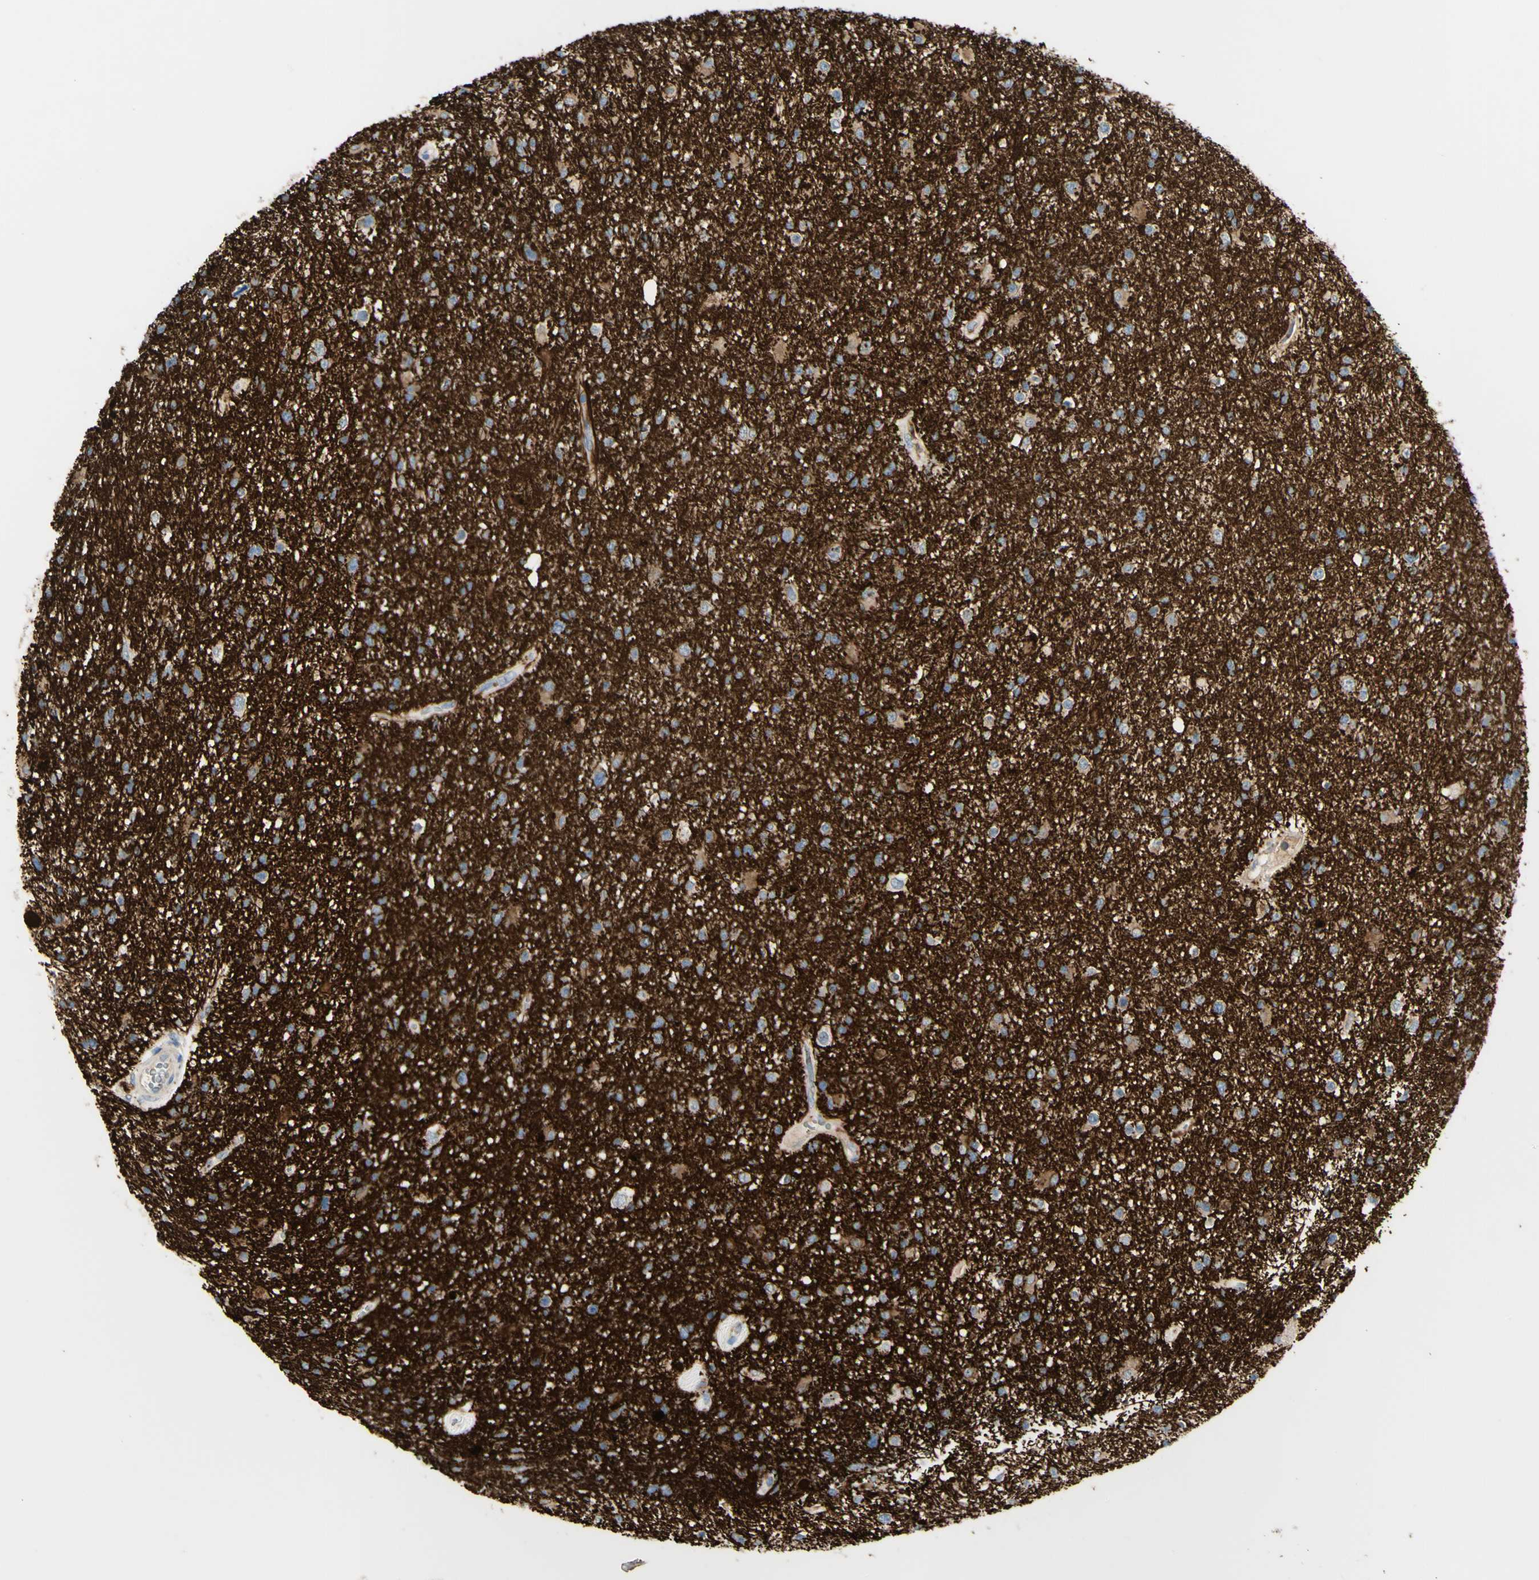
{"staining": {"intensity": "weak", "quantity": "25%-75%", "location": "cytoplasmic/membranous"}, "tissue": "glioma", "cell_type": "Tumor cells", "image_type": "cancer", "snomed": [{"axis": "morphology", "description": "Glioma, malignant, High grade"}, {"axis": "topography", "description": "Brain"}], "caption": "Human glioma stained for a protein (brown) demonstrates weak cytoplasmic/membranous positive positivity in approximately 25%-75% of tumor cells.", "gene": "GAN", "patient": {"sex": "male", "age": 33}}